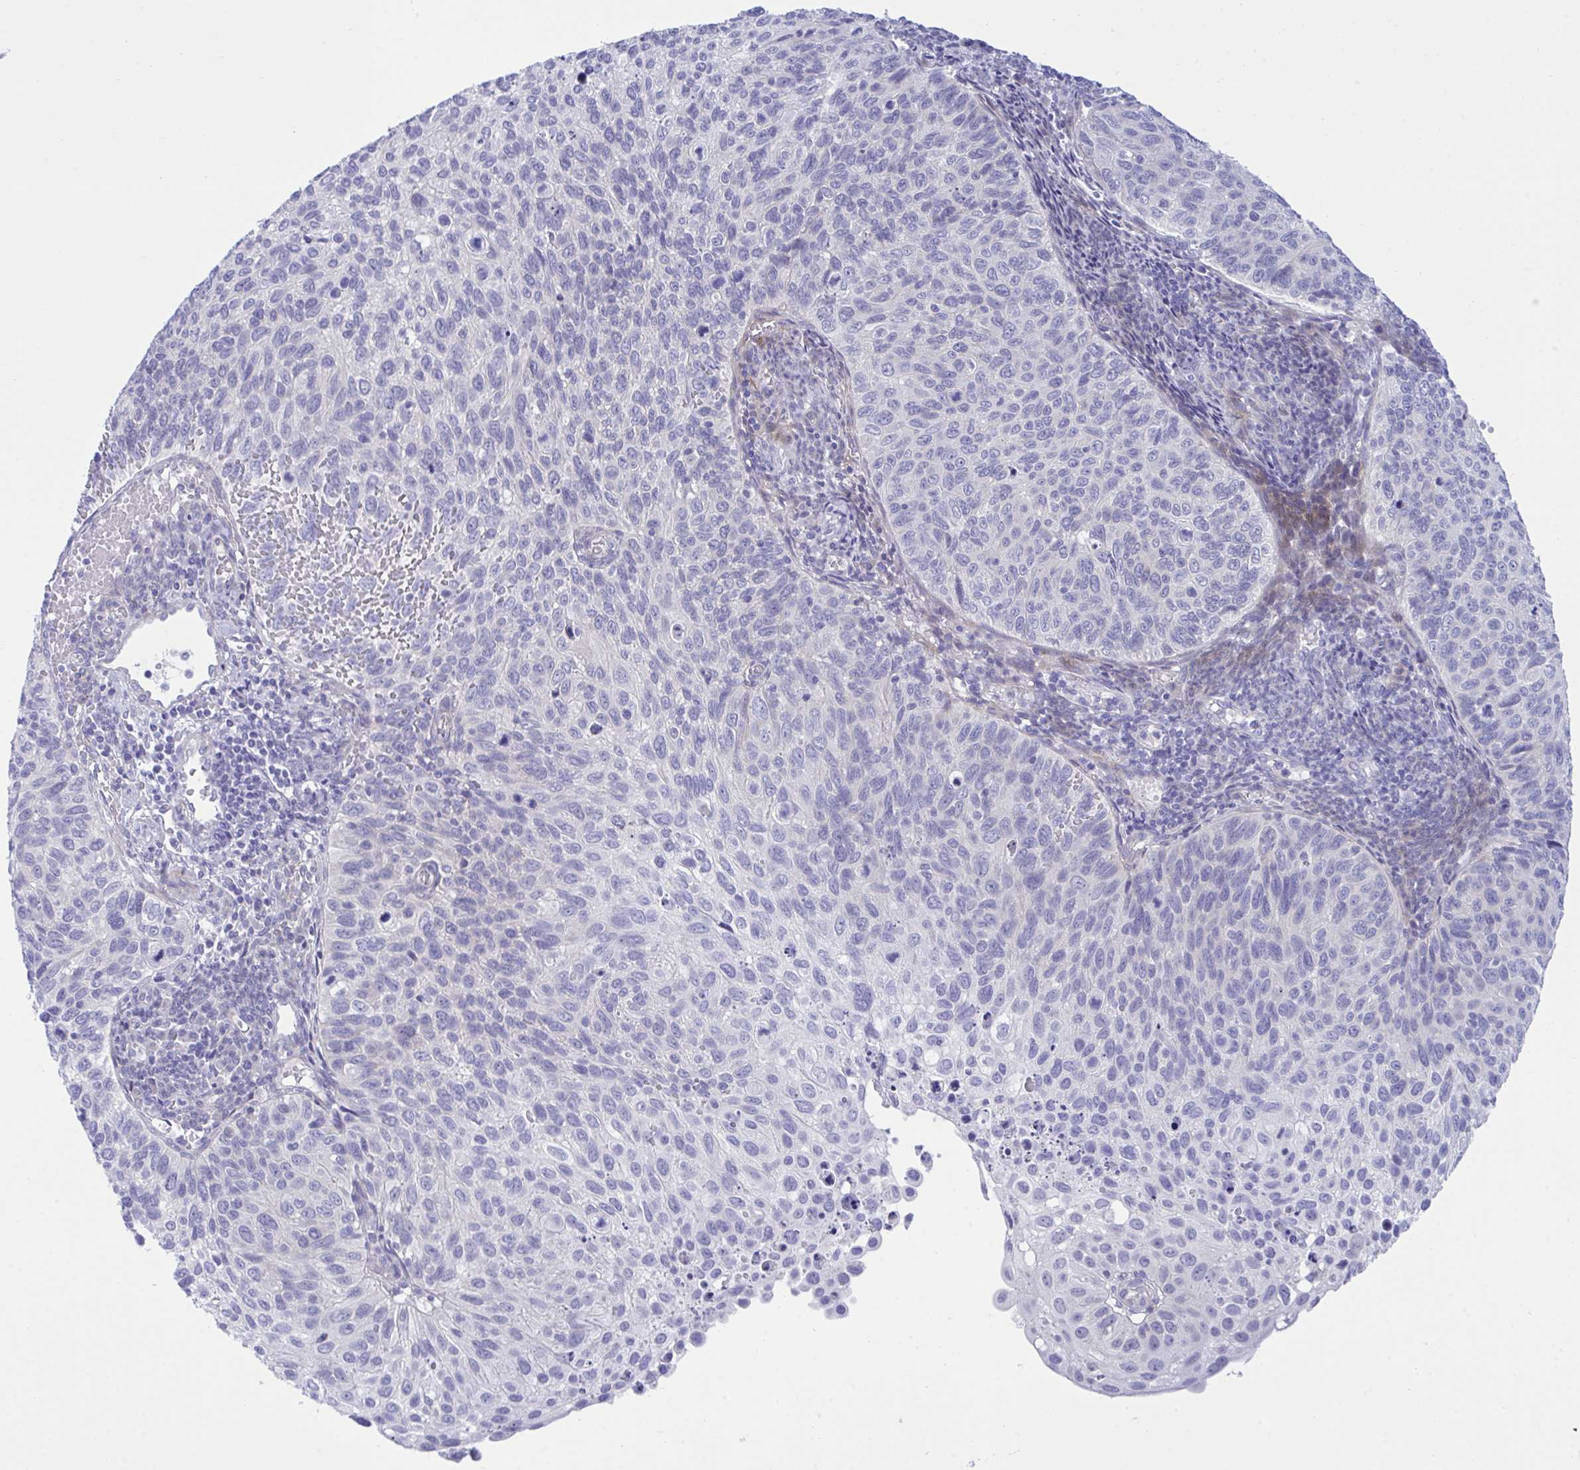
{"staining": {"intensity": "negative", "quantity": "none", "location": "none"}, "tissue": "cervical cancer", "cell_type": "Tumor cells", "image_type": "cancer", "snomed": [{"axis": "morphology", "description": "Squamous cell carcinoma, NOS"}, {"axis": "topography", "description": "Cervix"}], "caption": "There is no significant expression in tumor cells of cervical cancer.", "gene": "MED9", "patient": {"sex": "female", "age": 70}}